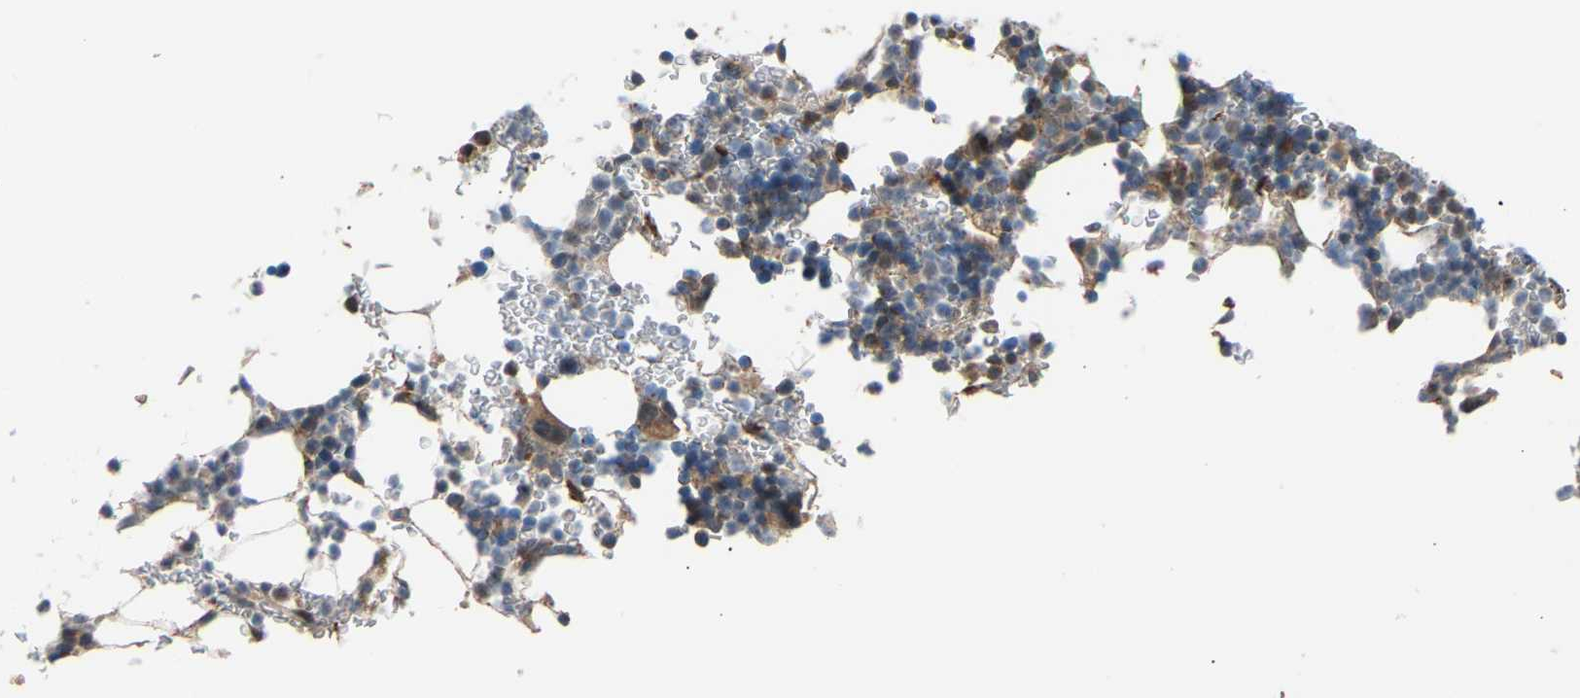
{"staining": {"intensity": "moderate", "quantity": "25%-75%", "location": "cytoplasmic/membranous"}, "tissue": "bone marrow", "cell_type": "Hematopoietic cells", "image_type": "normal", "snomed": [{"axis": "morphology", "description": "Normal tissue, NOS"}, {"axis": "topography", "description": "Bone marrow"}], "caption": "IHC photomicrograph of unremarkable bone marrow: bone marrow stained using IHC exhibits medium levels of moderate protein expression localized specifically in the cytoplasmic/membranous of hematopoietic cells, appearing as a cytoplasmic/membranous brown color.", "gene": "VPS41", "patient": {"sex": "female", "age": 81}}